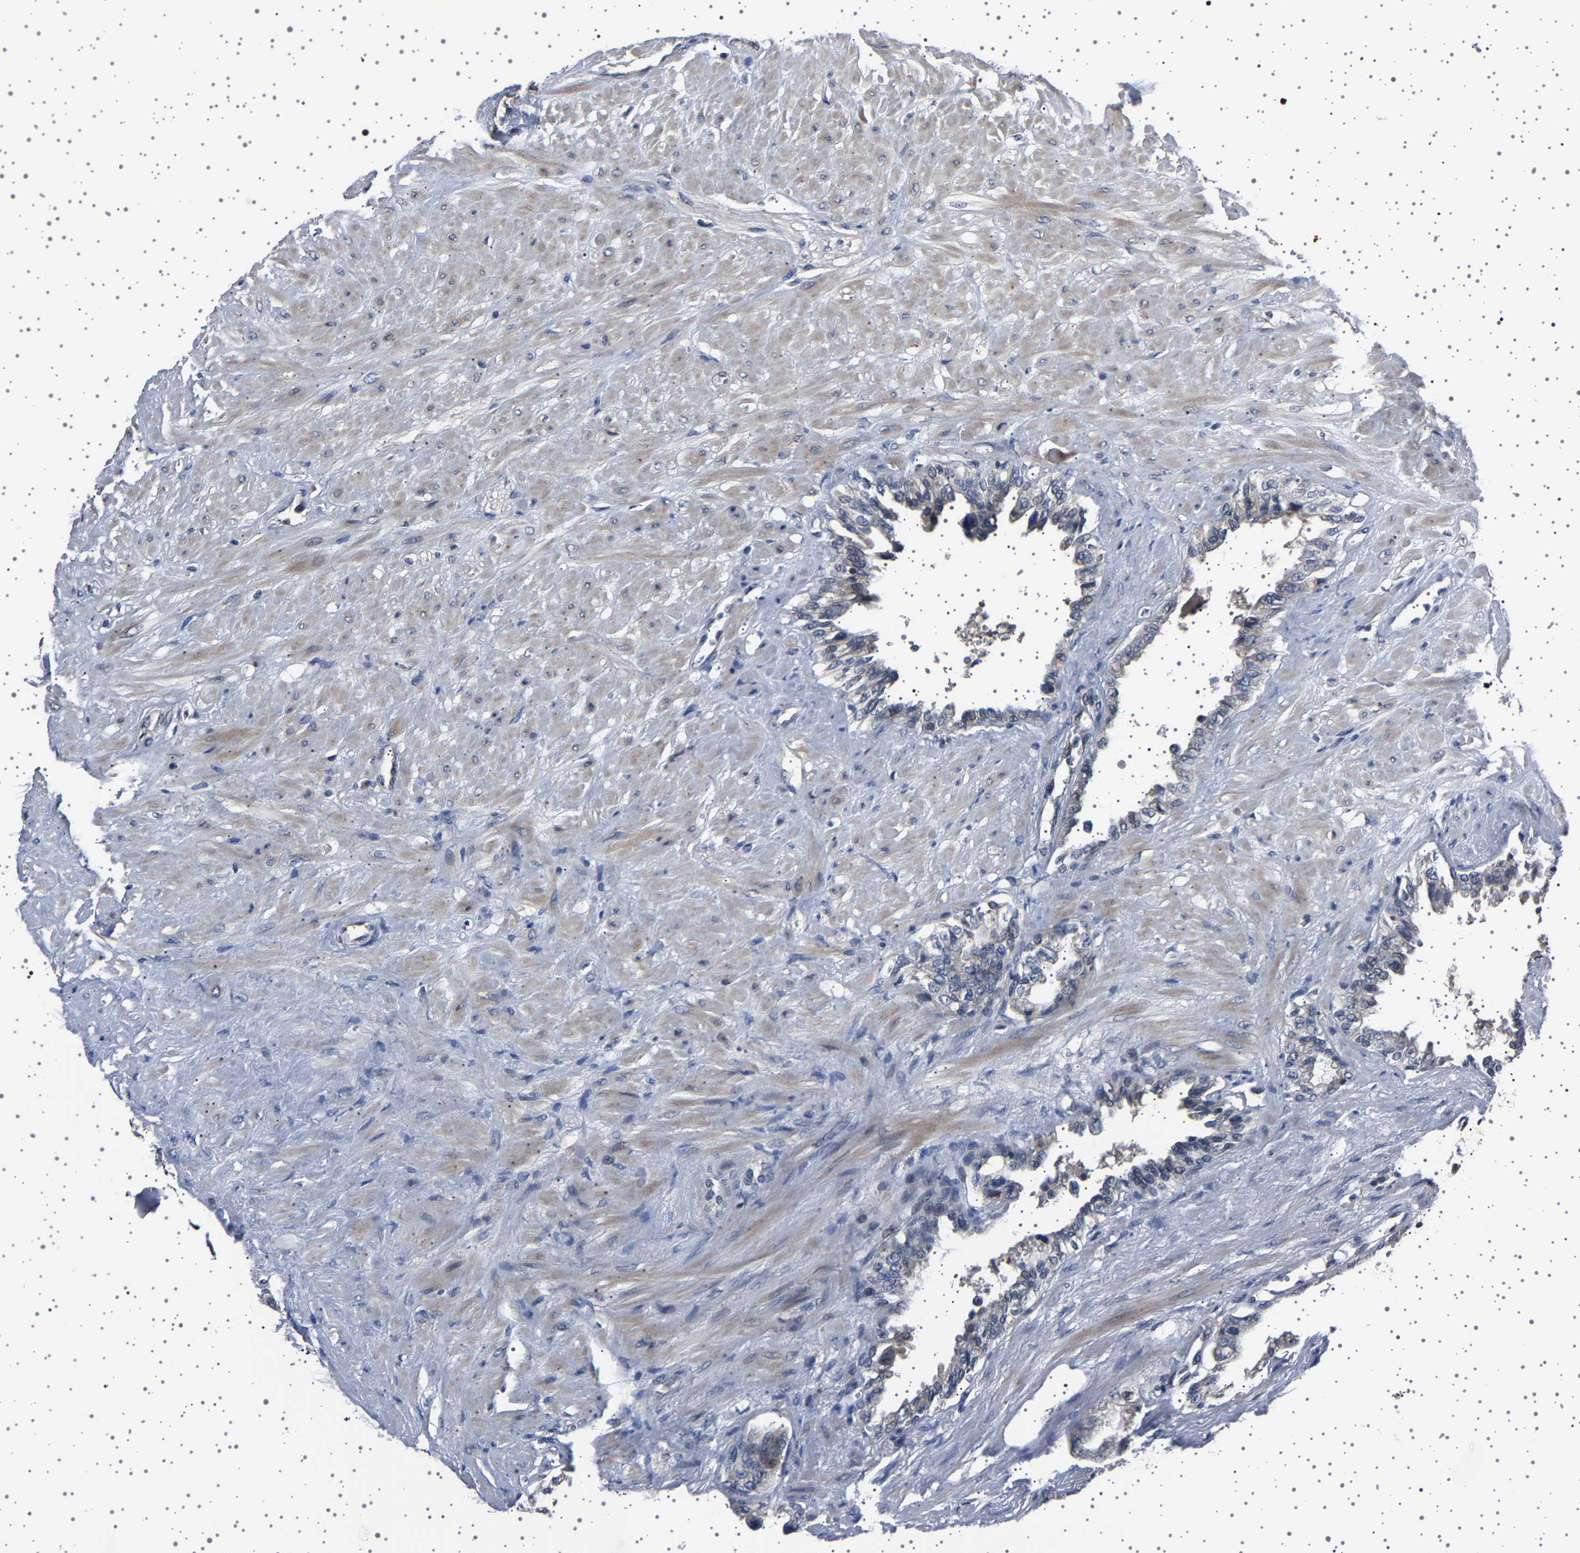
{"staining": {"intensity": "weak", "quantity": "<25%", "location": "cytoplasmic/membranous"}, "tissue": "seminal vesicle", "cell_type": "Glandular cells", "image_type": "normal", "snomed": [{"axis": "morphology", "description": "Normal tissue, NOS"}, {"axis": "topography", "description": "Seminal veicle"}], "caption": "DAB immunohistochemical staining of unremarkable human seminal vesicle demonstrates no significant expression in glandular cells.", "gene": "IL10RB", "patient": {"sex": "male", "age": 61}}